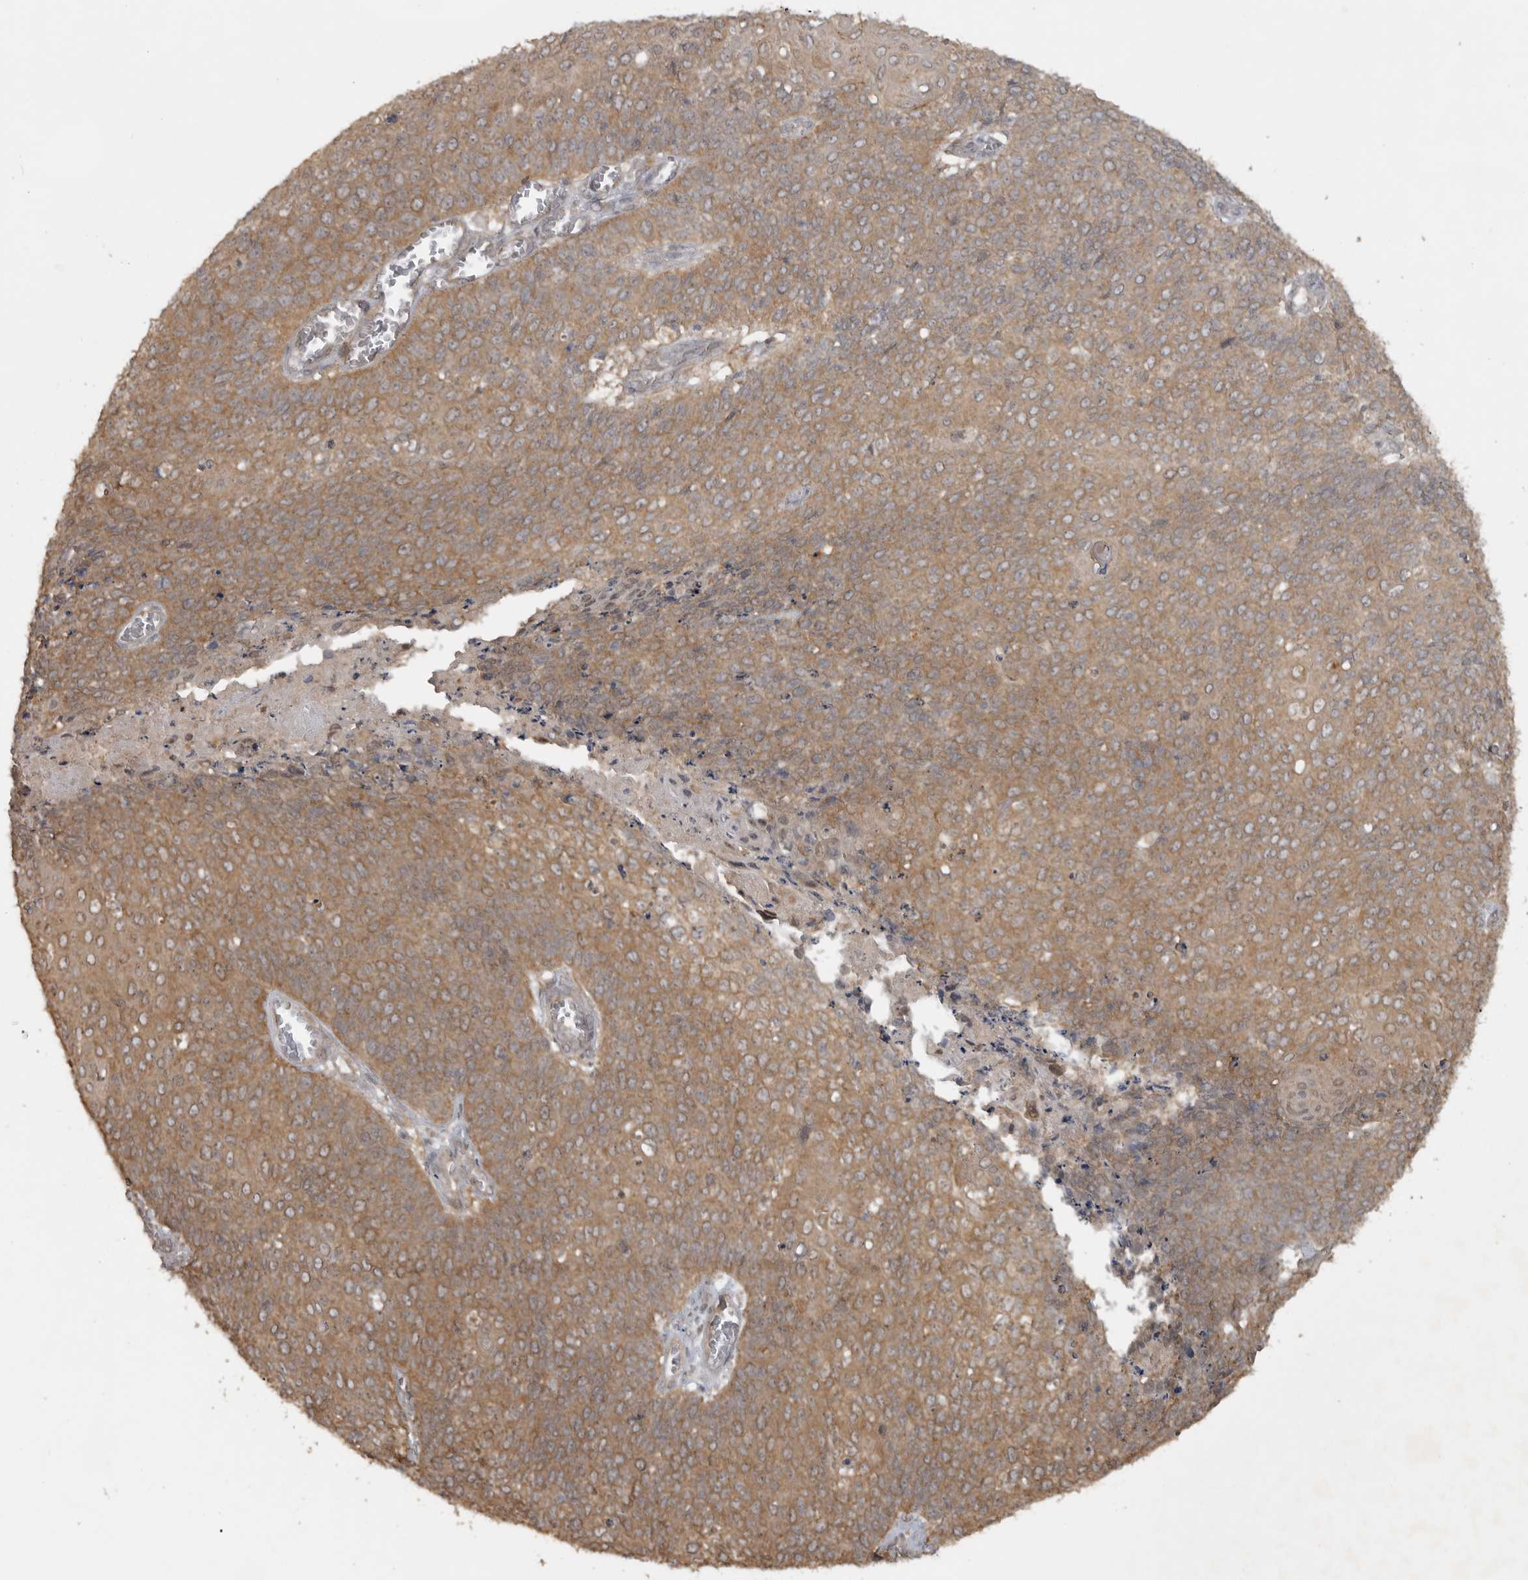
{"staining": {"intensity": "moderate", "quantity": ">75%", "location": "cytoplasmic/membranous"}, "tissue": "cervical cancer", "cell_type": "Tumor cells", "image_type": "cancer", "snomed": [{"axis": "morphology", "description": "Squamous cell carcinoma, NOS"}, {"axis": "topography", "description": "Cervix"}], "caption": "Protein expression analysis of human cervical cancer reveals moderate cytoplasmic/membranous expression in about >75% of tumor cells.", "gene": "LLGL1", "patient": {"sex": "female", "age": 39}}